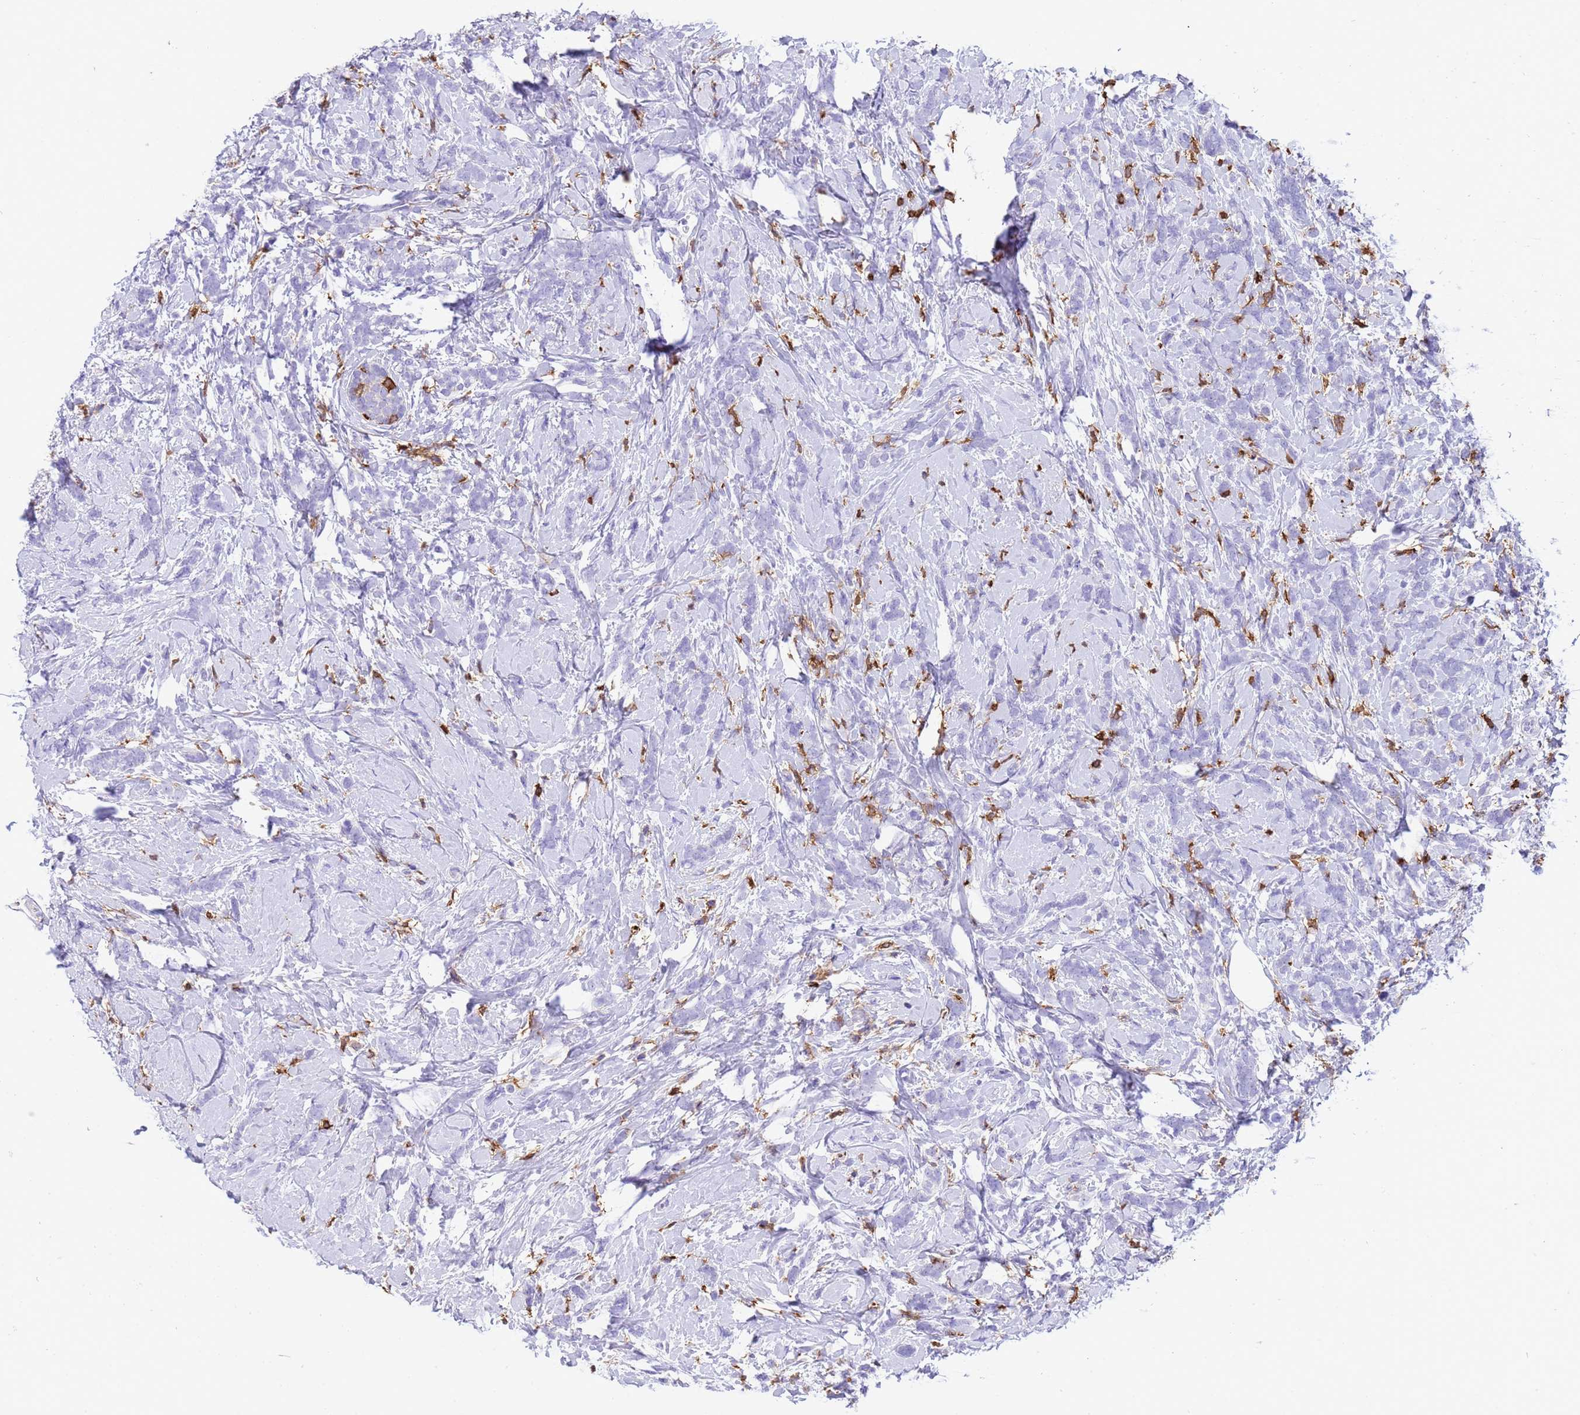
{"staining": {"intensity": "negative", "quantity": "none", "location": "none"}, "tissue": "breast cancer", "cell_type": "Tumor cells", "image_type": "cancer", "snomed": [{"axis": "morphology", "description": "Lobular carcinoma"}, {"axis": "topography", "description": "Breast"}], "caption": "This is an immunohistochemistry (IHC) photomicrograph of human breast lobular carcinoma. There is no expression in tumor cells.", "gene": "IRF5", "patient": {"sex": "female", "age": 58}}